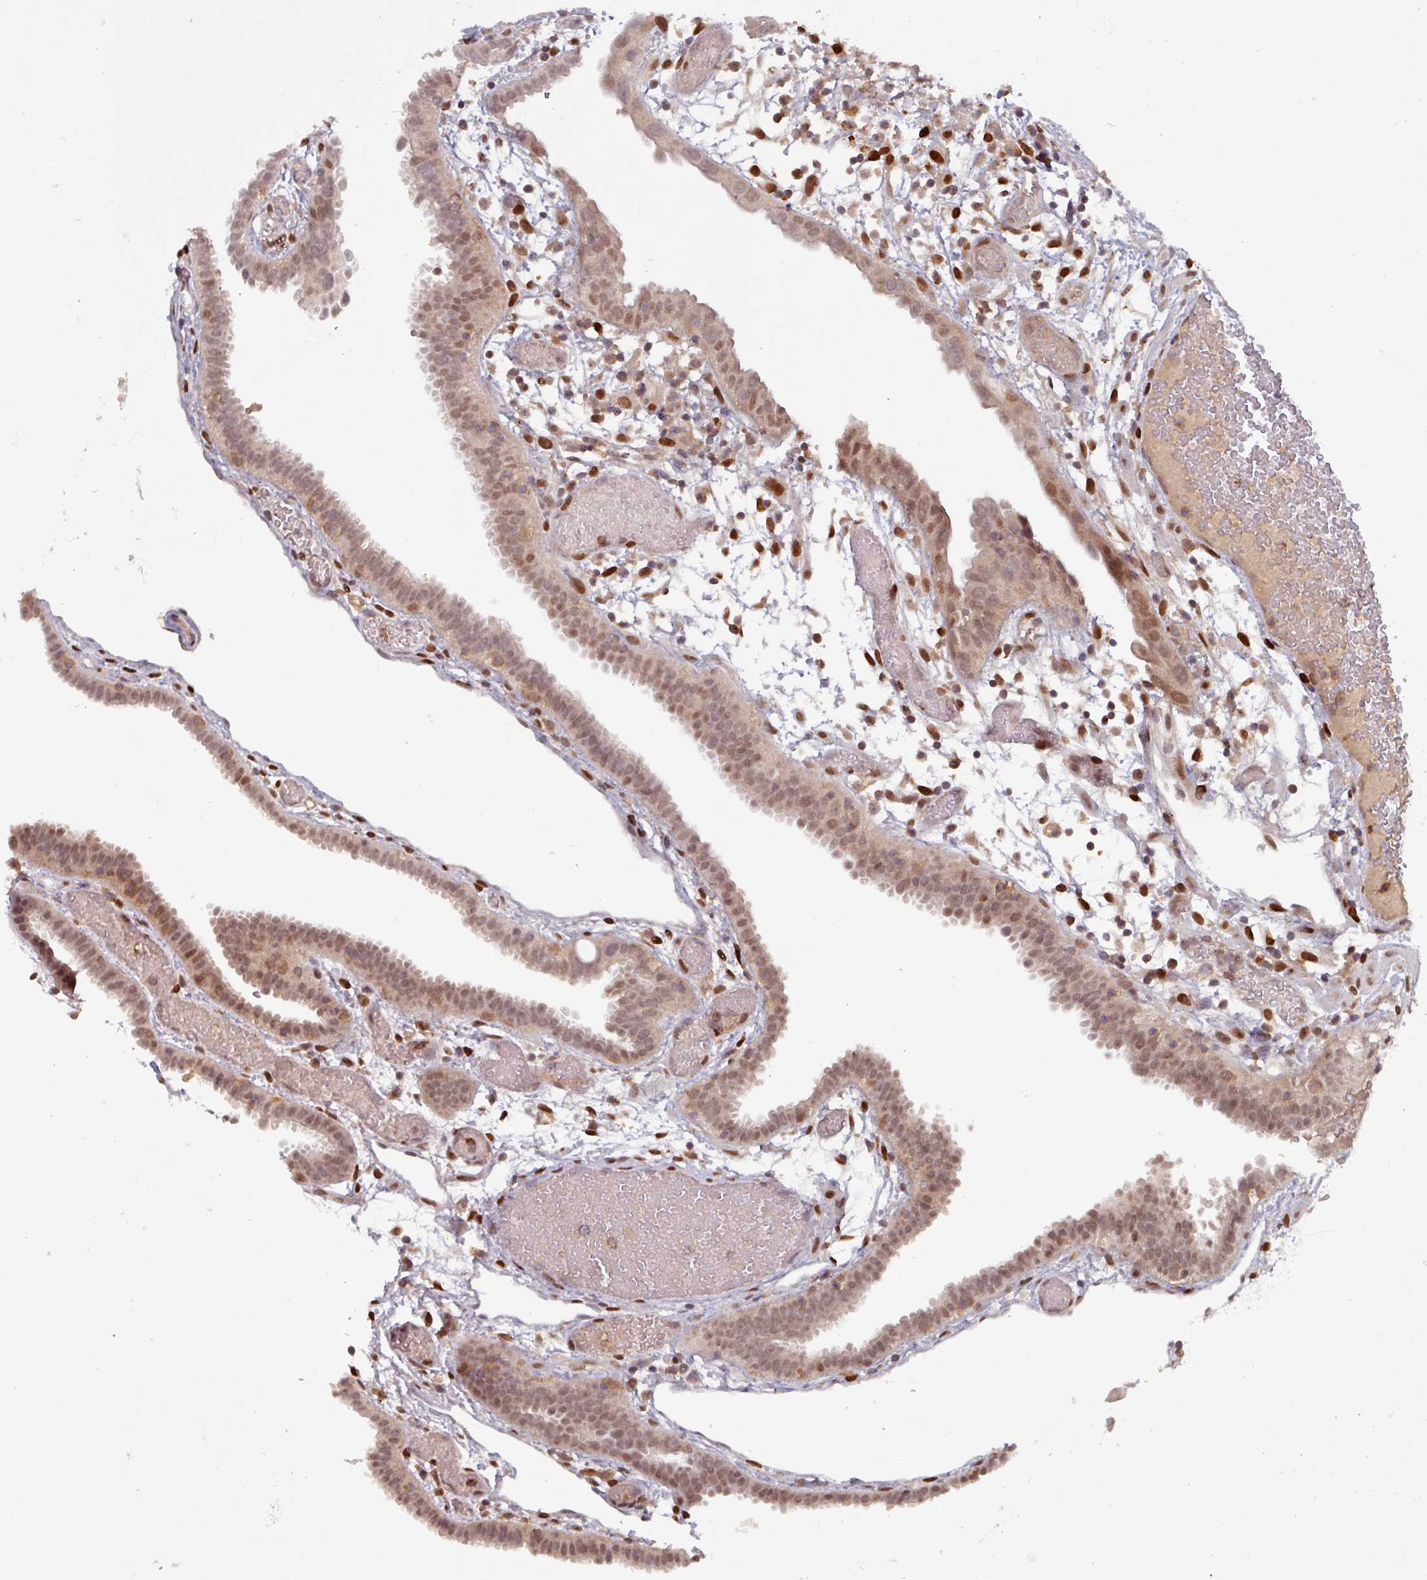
{"staining": {"intensity": "moderate", "quantity": "25%-75%", "location": "nuclear"}, "tissue": "fallopian tube", "cell_type": "Glandular cells", "image_type": "normal", "snomed": [{"axis": "morphology", "description": "Normal tissue, NOS"}, {"axis": "topography", "description": "Fallopian tube"}], "caption": "Immunohistochemistry (IHC) photomicrograph of benign human fallopian tube stained for a protein (brown), which reveals medium levels of moderate nuclear staining in about 25%-75% of glandular cells.", "gene": "PRRX1", "patient": {"sex": "female", "age": 37}}